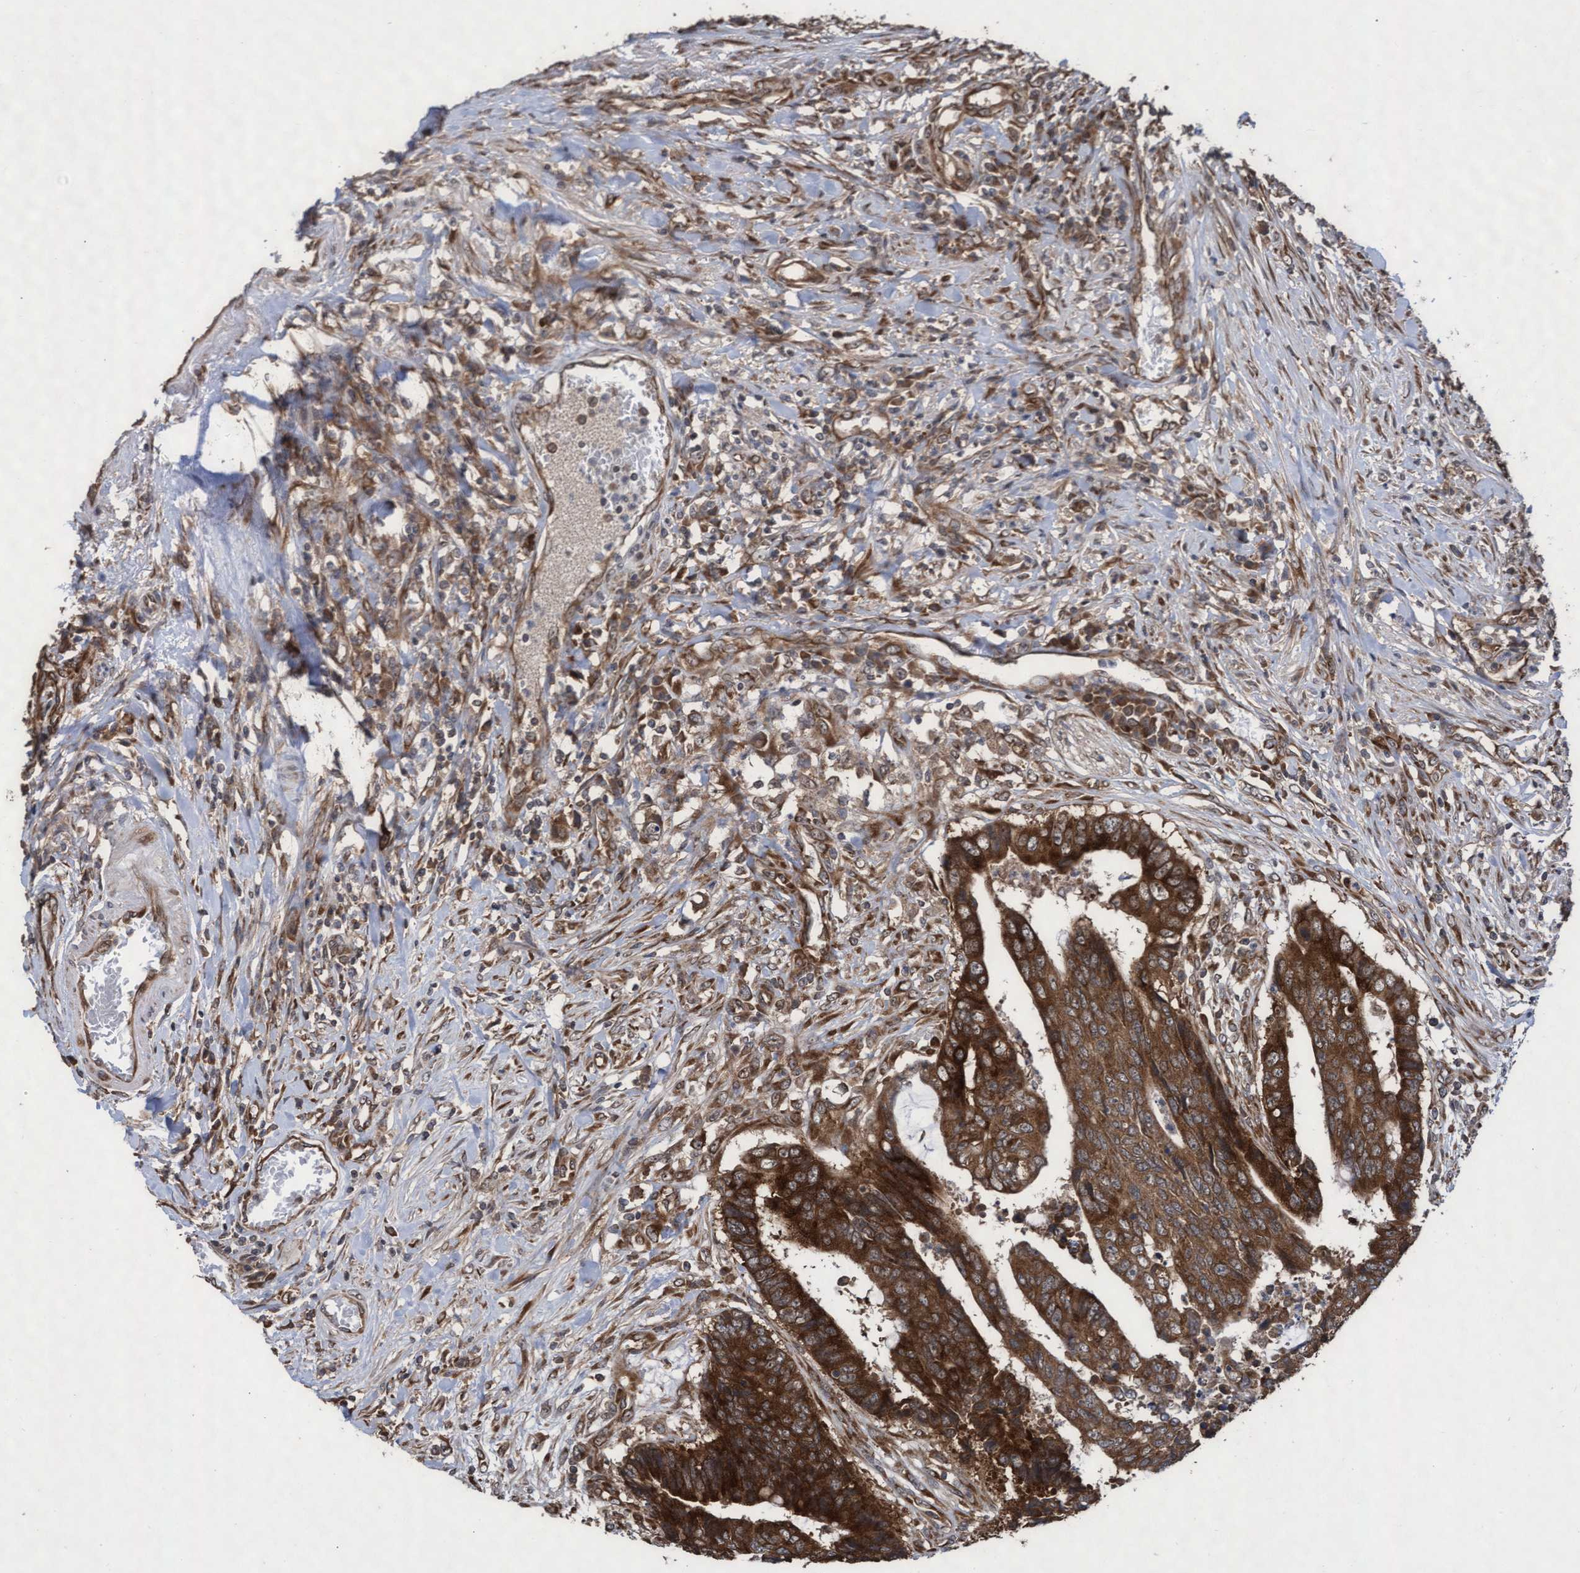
{"staining": {"intensity": "strong", "quantity": ">75%", "location": "cytoplasmic/membranous"}, "tissue": "colorectal cancer", "cell_type": "Tumor cells", "image_type": "cancer", "snomed": [{"axis": "morphology", "description": "Adenocarcinoma, NOS"}, {"axis": "topography", "description": "Rectum"}], "caption": "This is a micrograph of immunohistochemistry (IHC) staining of colorectal adenocarcinoma, which shows strong positivity in the cytoplasmic/membranous of tumor cells.", "gene": "ABCF2", "patient": {"sex": "male", "age": 84}}